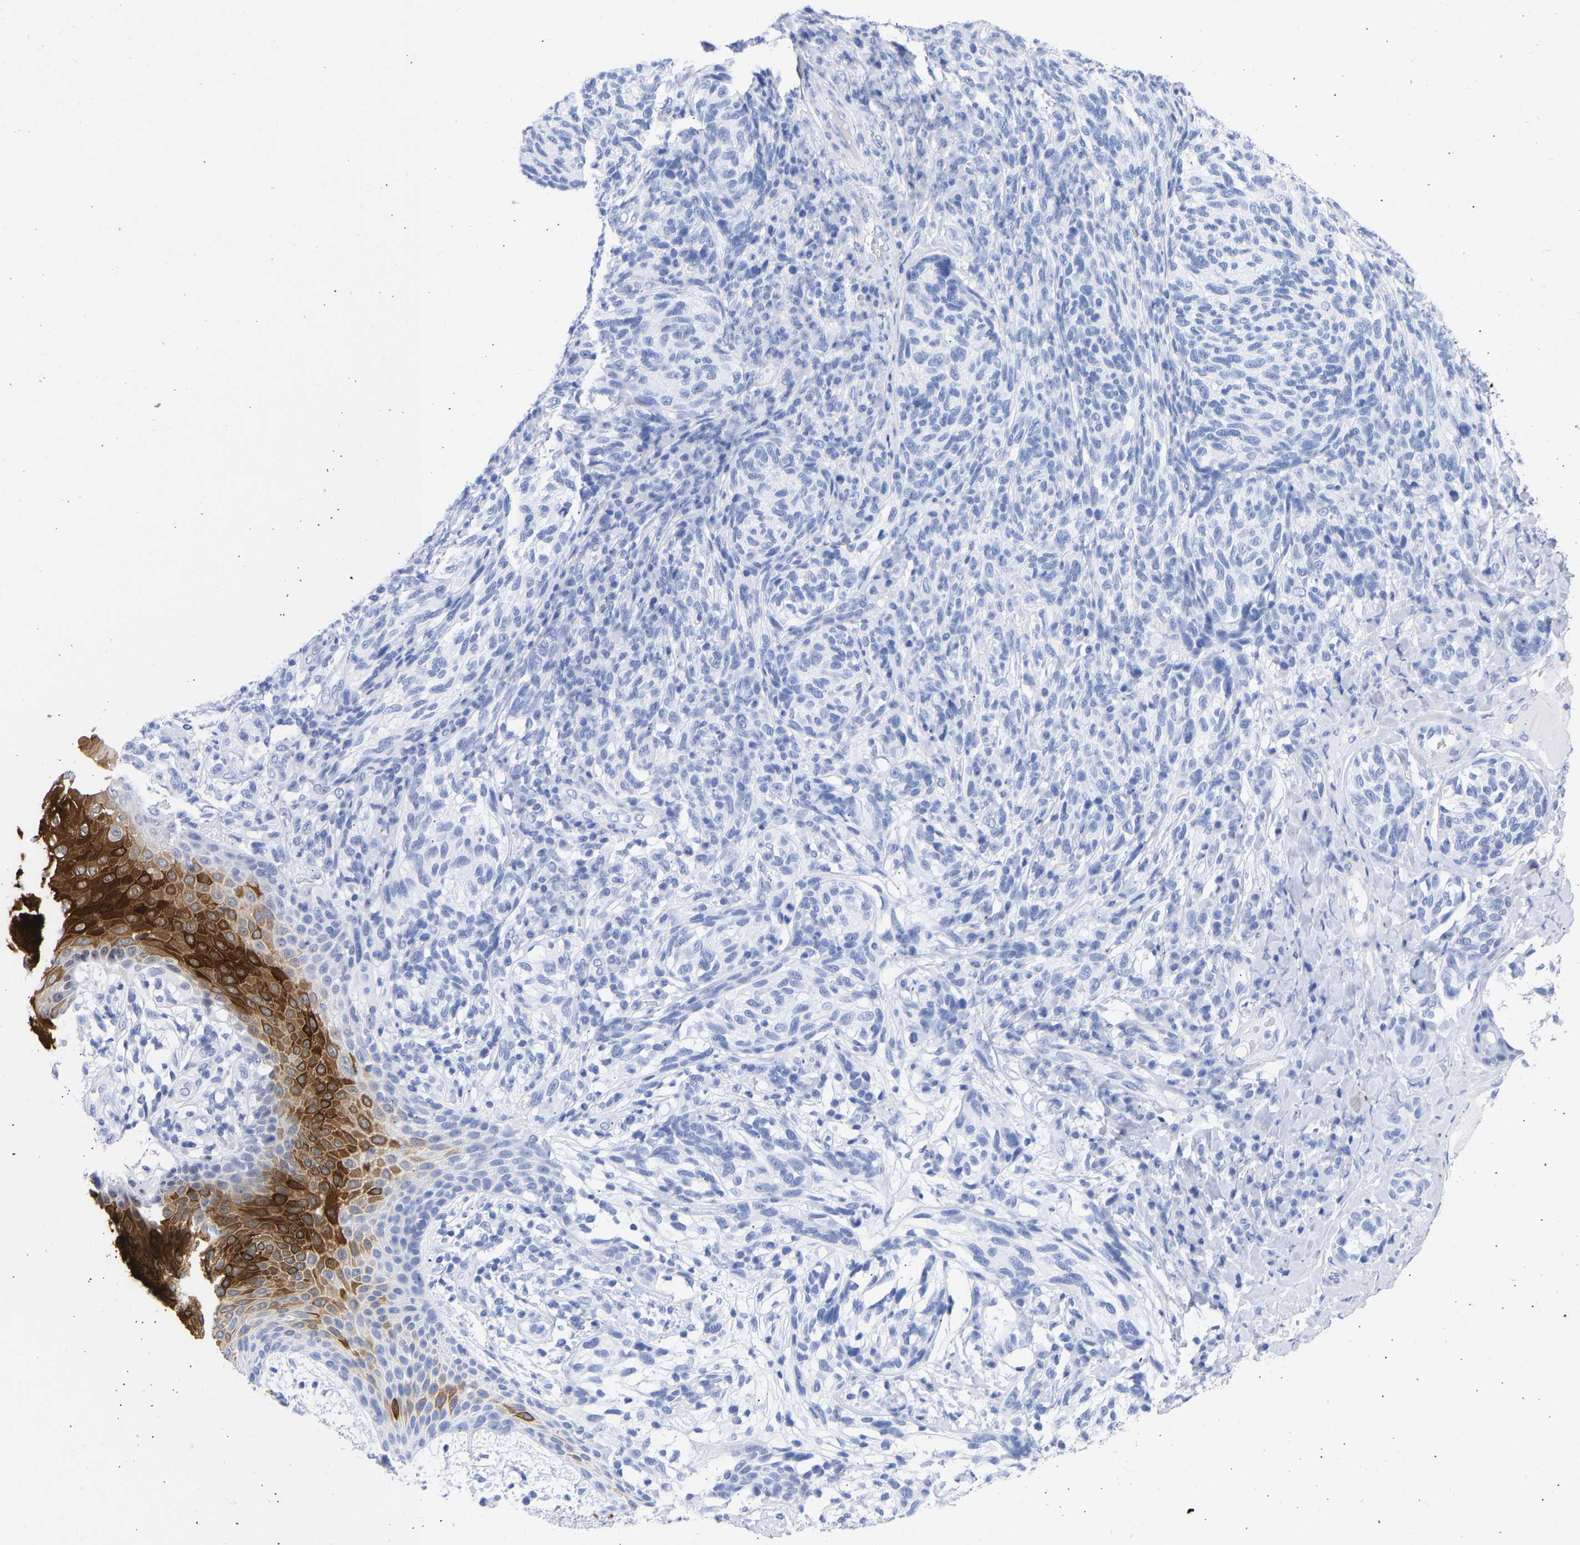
{"staining": {"intensity": "negative", "quantity": "none", "location": "none"}, "tissue": "melanoma", "cell_type": "Tumor cells", "image_type": "cancer", "snomed": [{"axis": "morphology", "description": "Malignant melanoma, NOS"}, {"axis": "topography", "description": "Skin"}], "caption": "Protein analysis of malignant melanoma exhibits no significant expression in tumor cells.", "gene": "KRT1", "patient": {"sex": "female", "age": 73}}